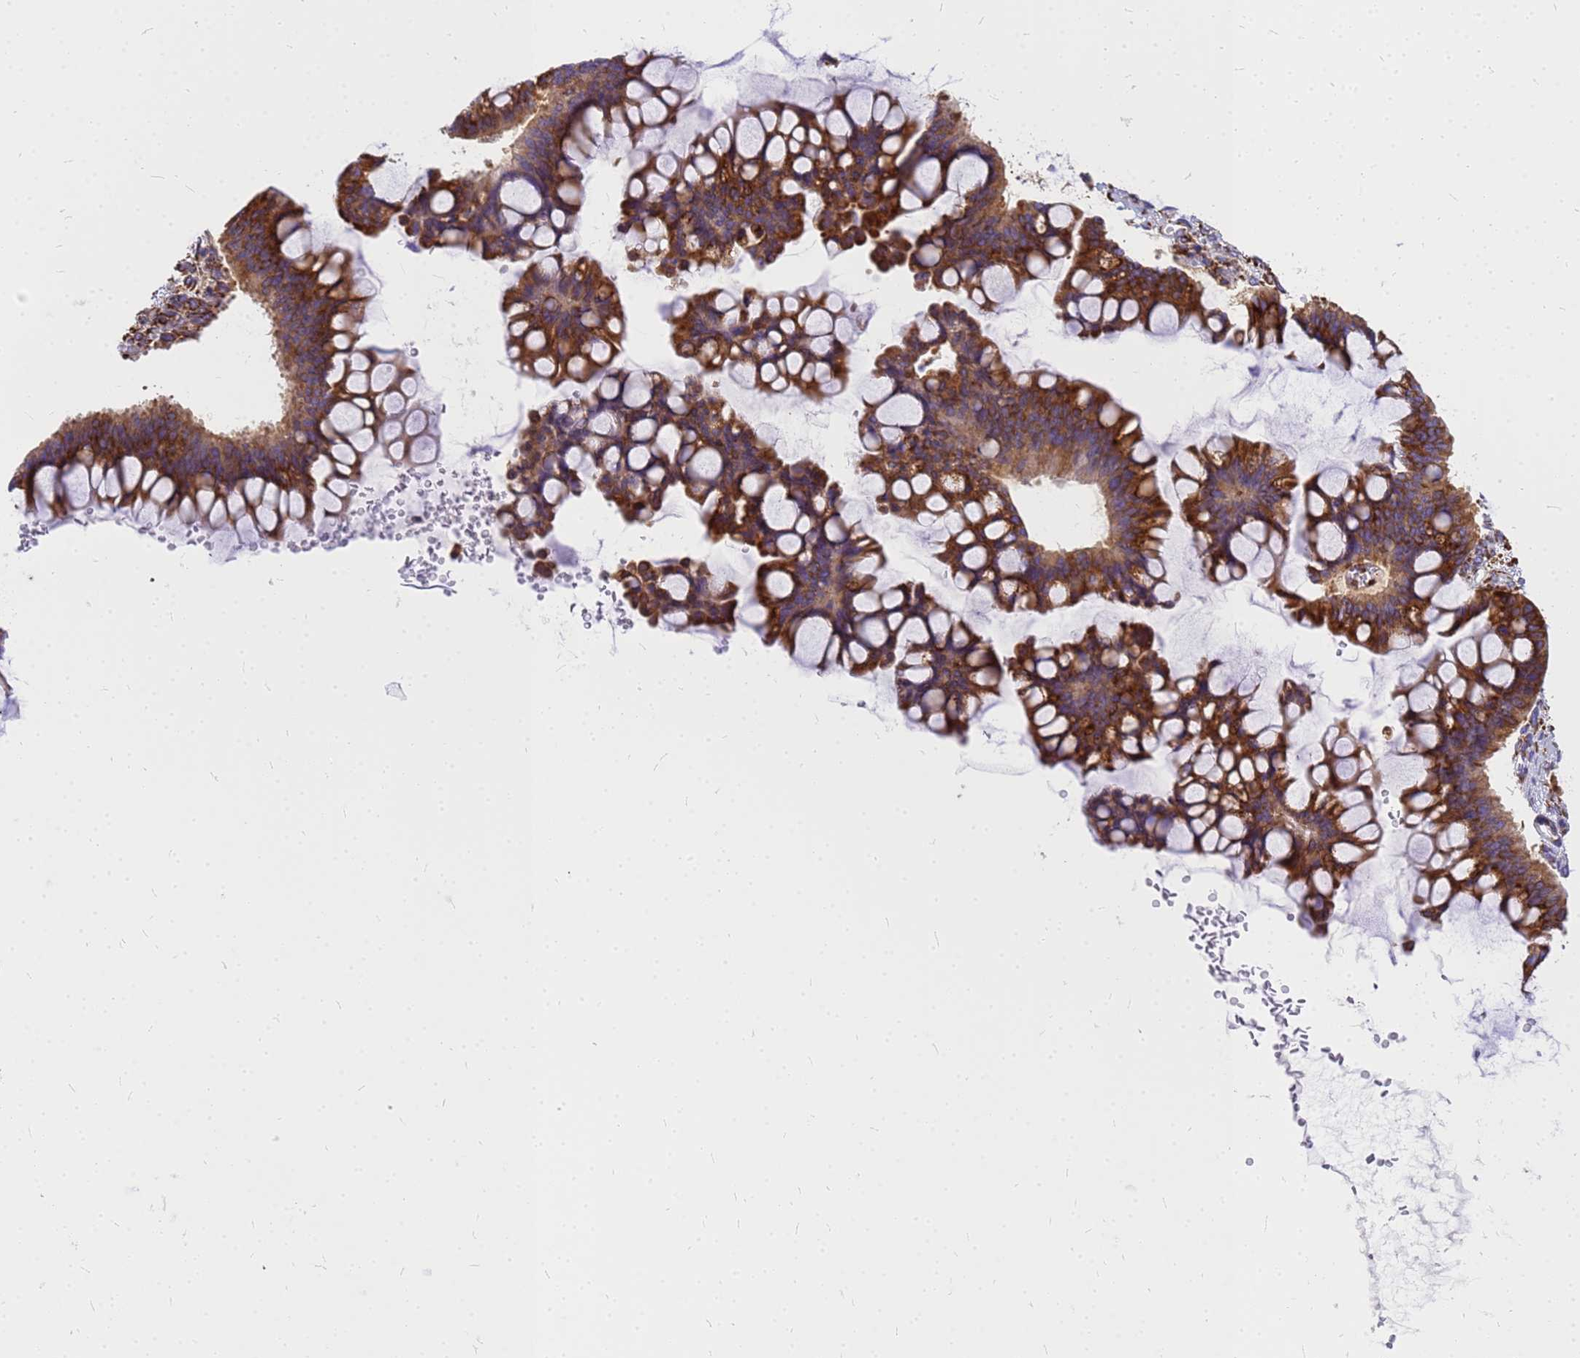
{"staining": {"intensity": "strong", "quantity": ">75%", "location": "cytoplasmic/membranous"}, "tissue": "ovarian cancer", "cell_type": "Tumor cells", "image_type": "cancer", "snomed": [{"axis": "morphology", "description": "Cystadenocarcinoma, mucinous, NOS"}, {"axis": "topography", "description": "Ovary"}], "caption": "A micrograph of human ovarian cancer (mucinous cystadenocarcinoma) stained for a protein demonstrates strong cytoplasmic/membranous brown staining in tumor cells.", "gene": "EEF1D", "patient": {"sex": "female", "age": 73}}